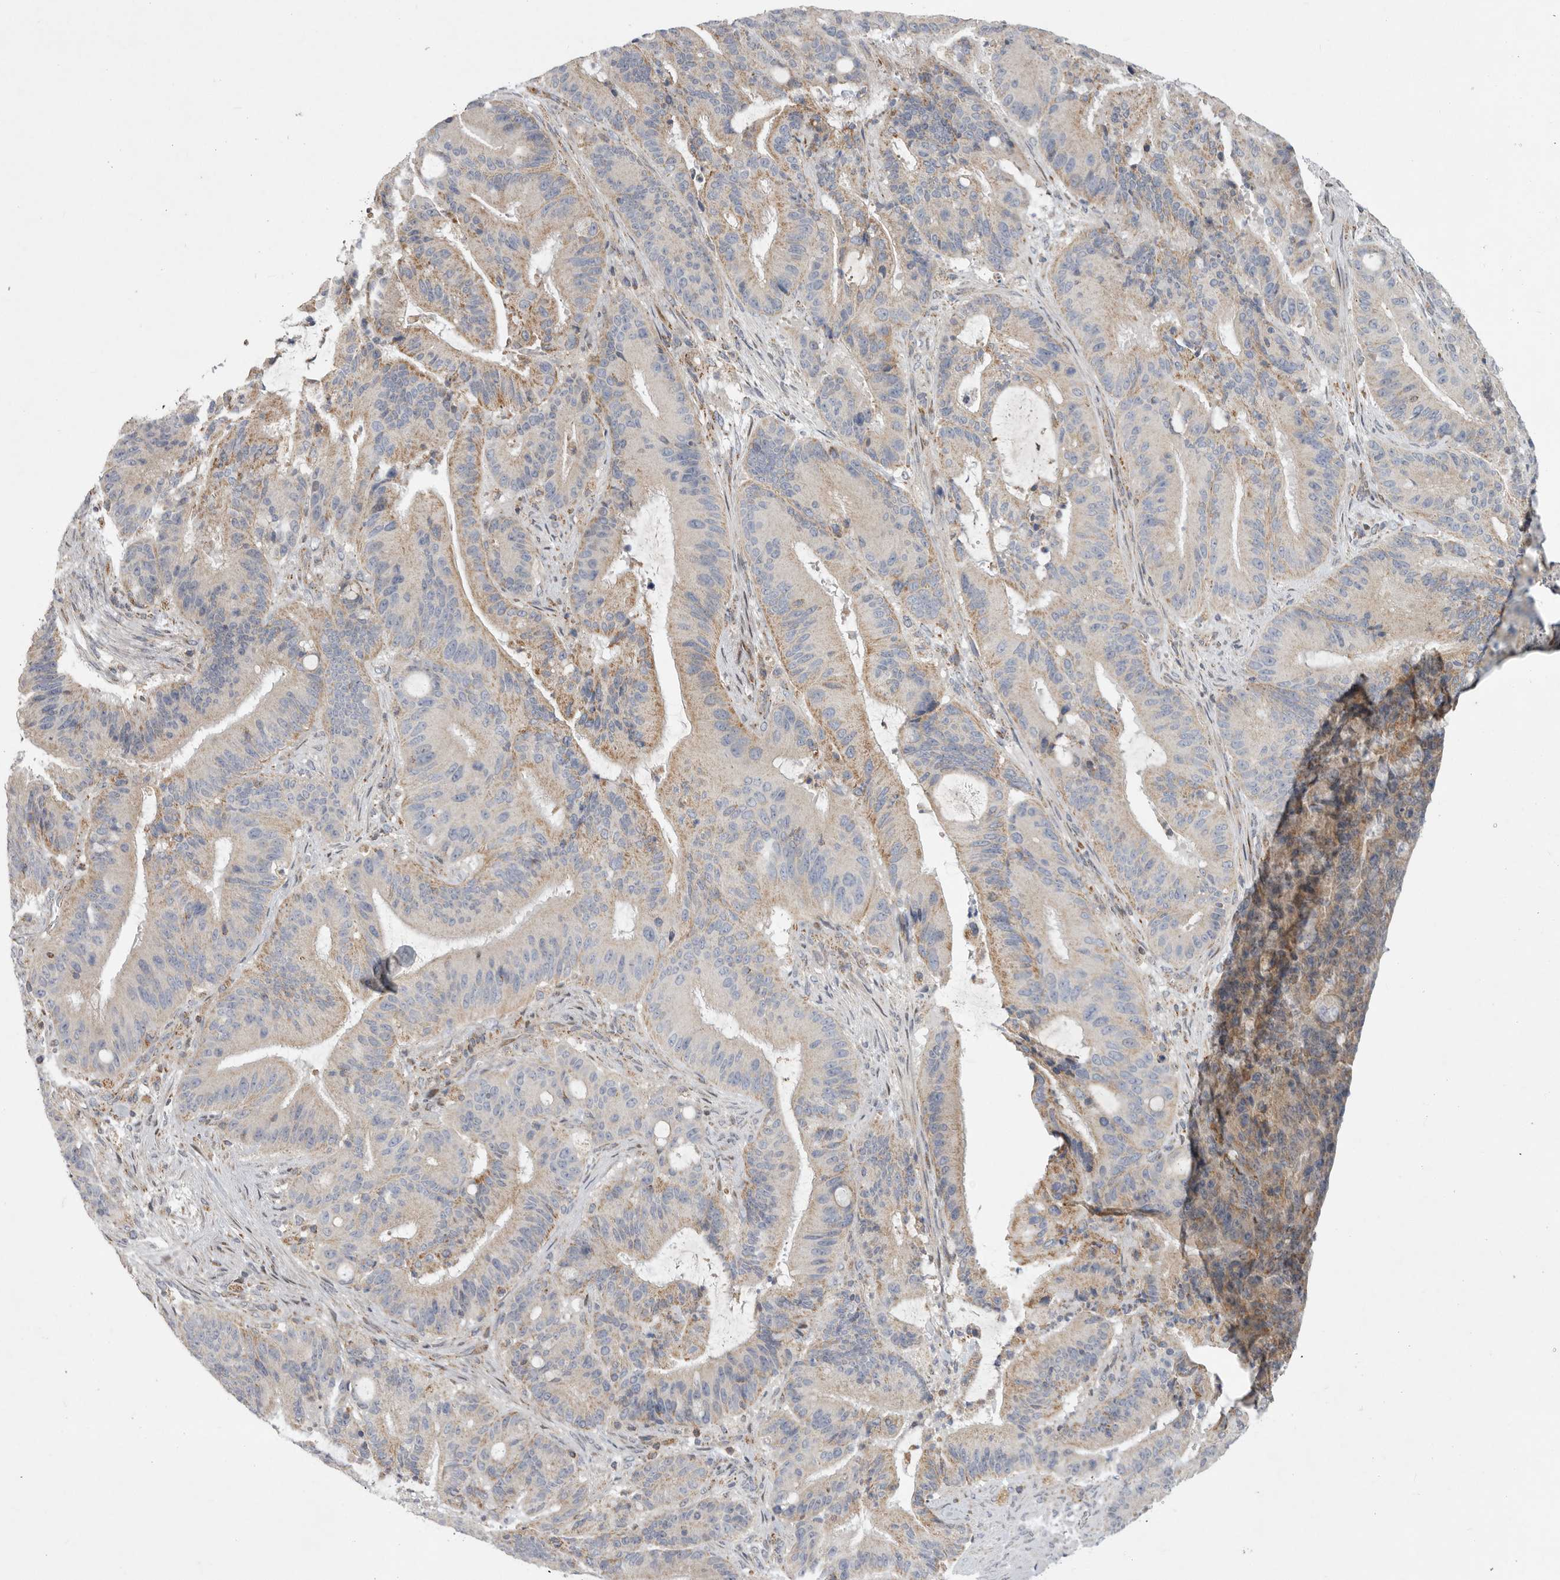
{"staining": {"intensity": "weak", "quantity": "25%-75%", "location": "cytoplasmic/membranous"}, "tissue": "liver cancer", "cell_type": "Tumor cells", "image_type": "cancer", "snomed": [{"axis": "morphology", "description": "Normal tissue, NOS"}, {"axis": "morphology", "description": "Cholangiocarcinoma"}, {"axis": "topography", "description": "Liver"}, {"axis": "topography", "description": "Peripheral nerve tissue"}], "caption": "Cholangiocarcinoma (liver) stained with immunohistochemistry exhibits weak cytoplasmic/membranous positivity in approximately 25%-75% of tumor cells.", "gene": "MPZL1", "patient": {"sex": "female", "age": 73}}